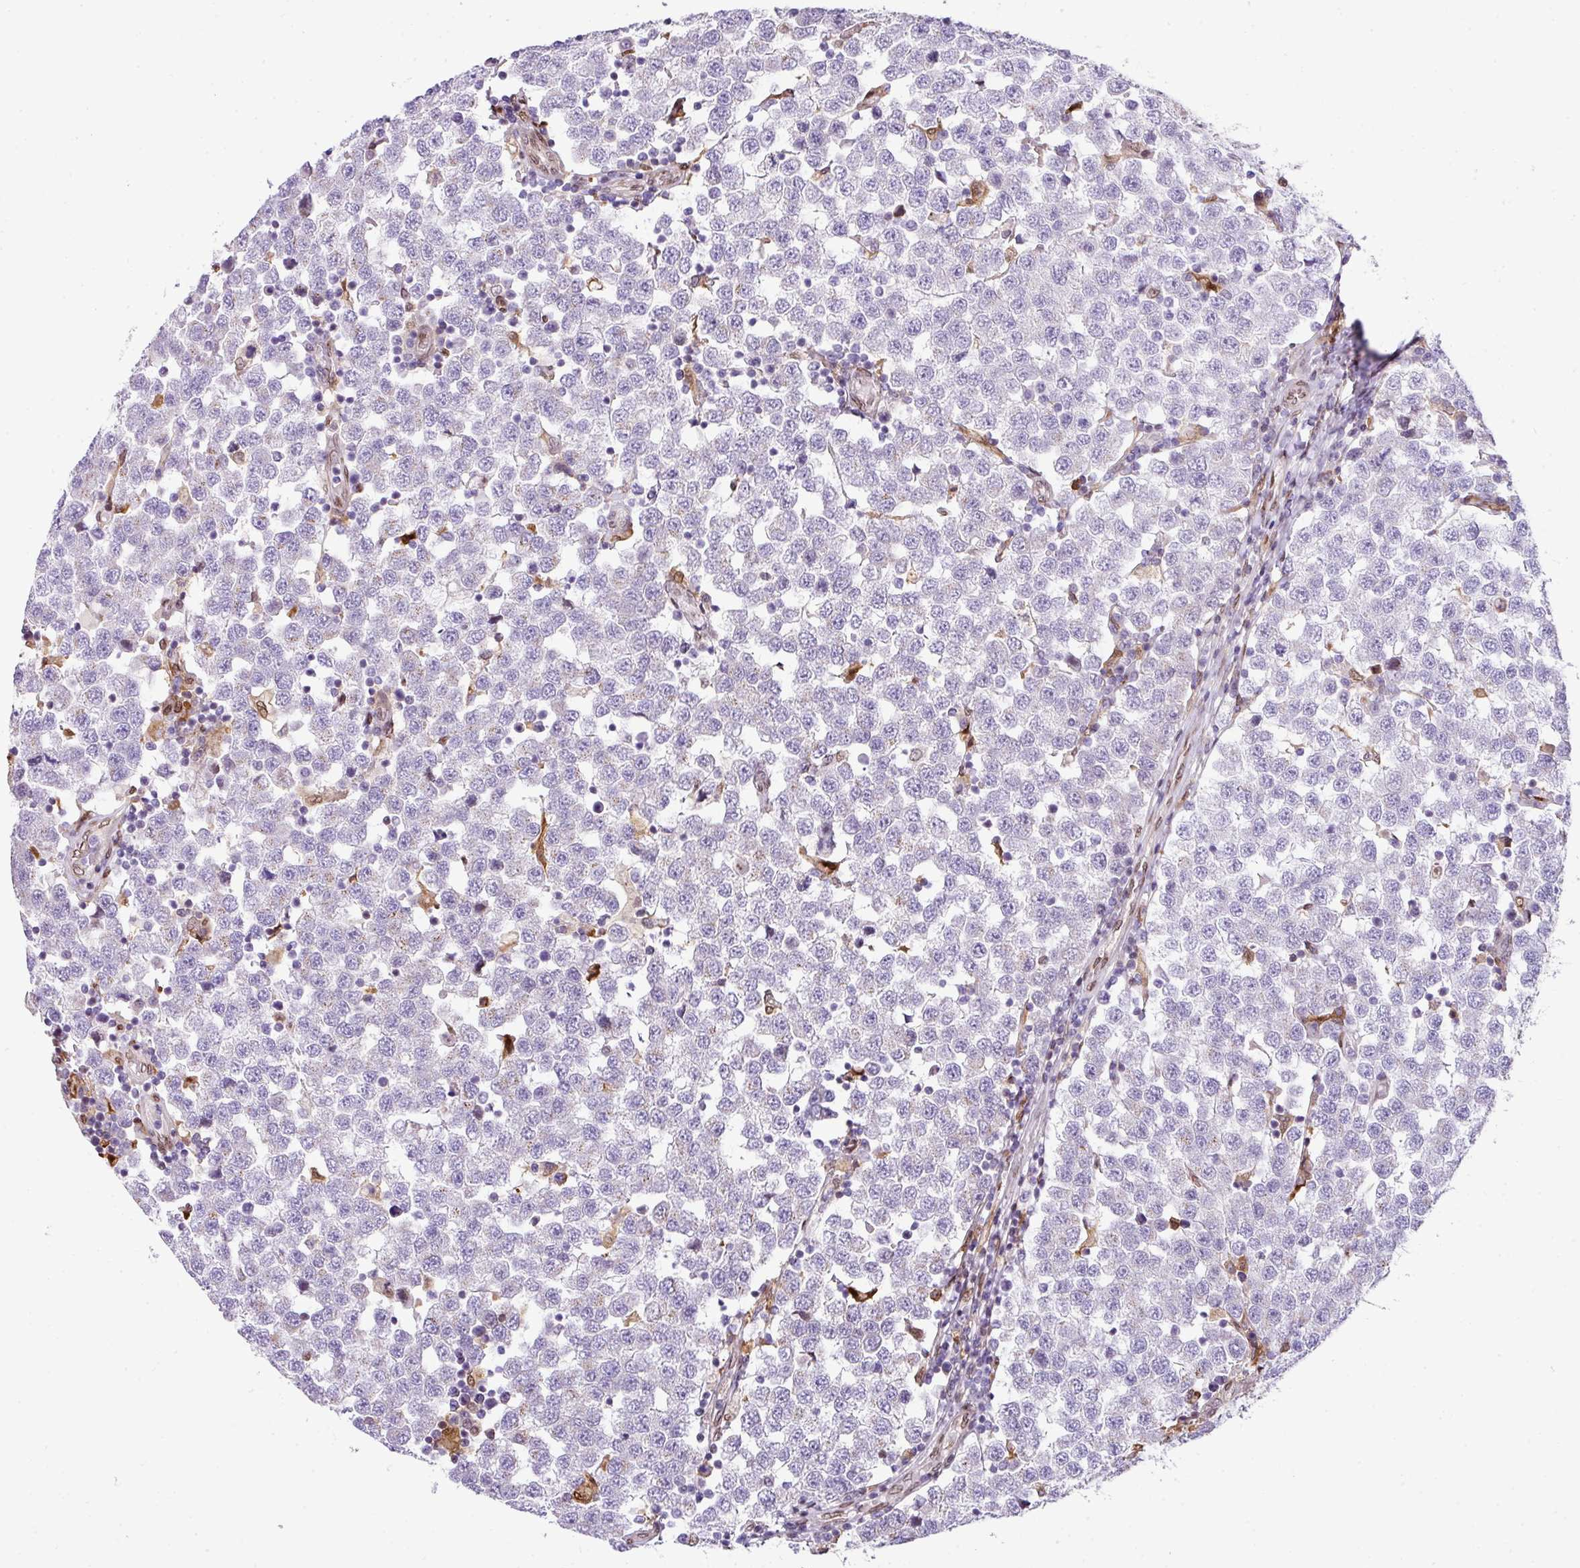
{"staining": {"intensity": "negative", "quantity": "none", "location": "none"}, "tissue": "testis cancer", "cell_type": "Tumor cells", "image_type": "cancer", "snomed": [{"axis": "morphology", "description": "Seminoma, NOS"}, {"axis": "topography", "description": "Testis"}], "caption": "Protein analysis of testis seminoma exhibits no significant expression in tumor cells.", "gene": "PLK1", "patient": {"sex": "male", "age": 34}}